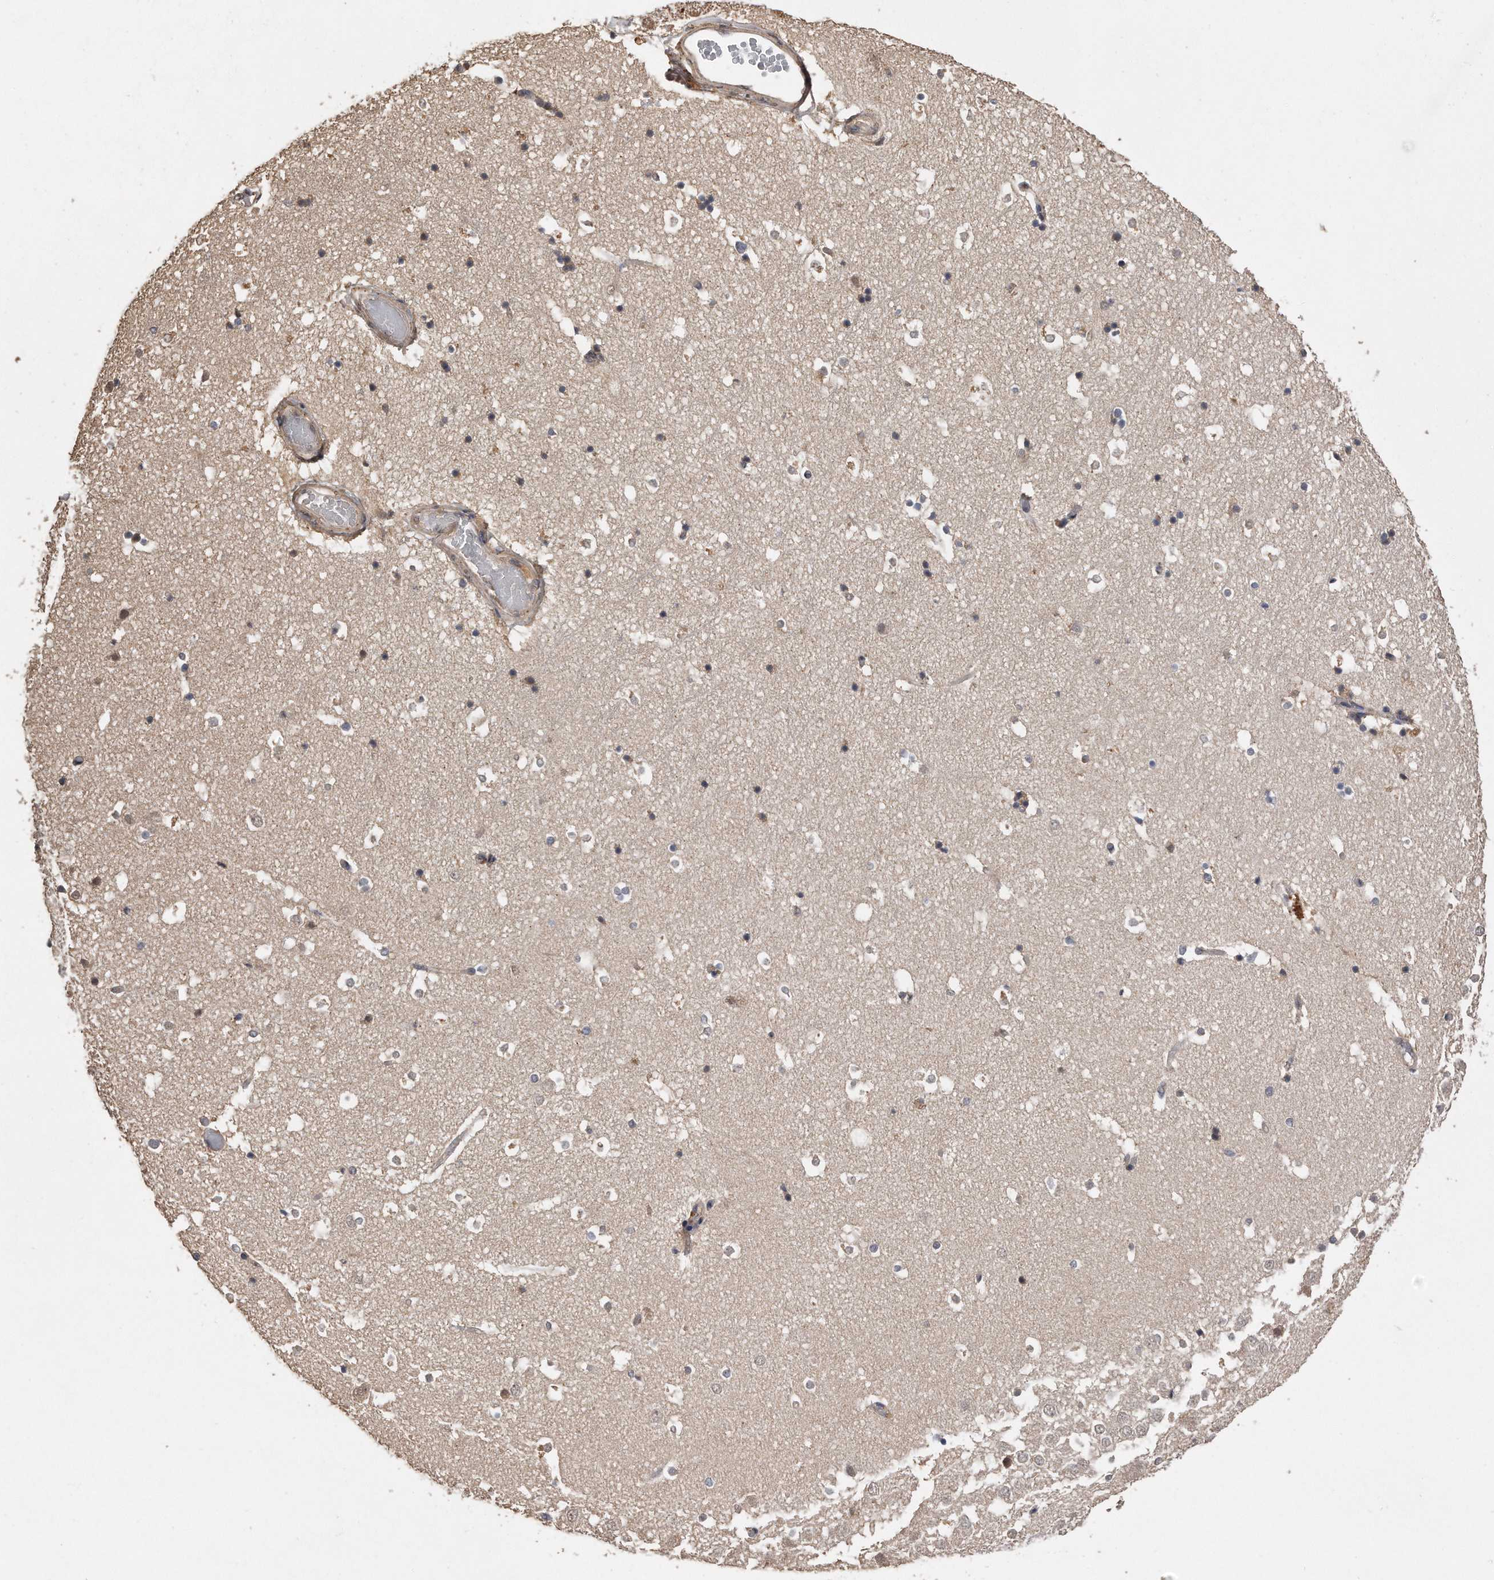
{"staining": {"intensity": "weak", "quantity": "<25%", "location": "cytoplasmic/membranous"}, "tissue": "hippocampus", "cell_type": "Glial cells", "image_type": "normal", "snomed": [{"axis": "morphology", "description": "Normal tissue, NOS"}, {"axis": "topography", "description": "Hippocampus"}], "caption": "Micrograph shows no significant protein staining in glial cells of normal hippocampus.", "gene": "PELO", "patient": {"sex": "female", "age": 52}}